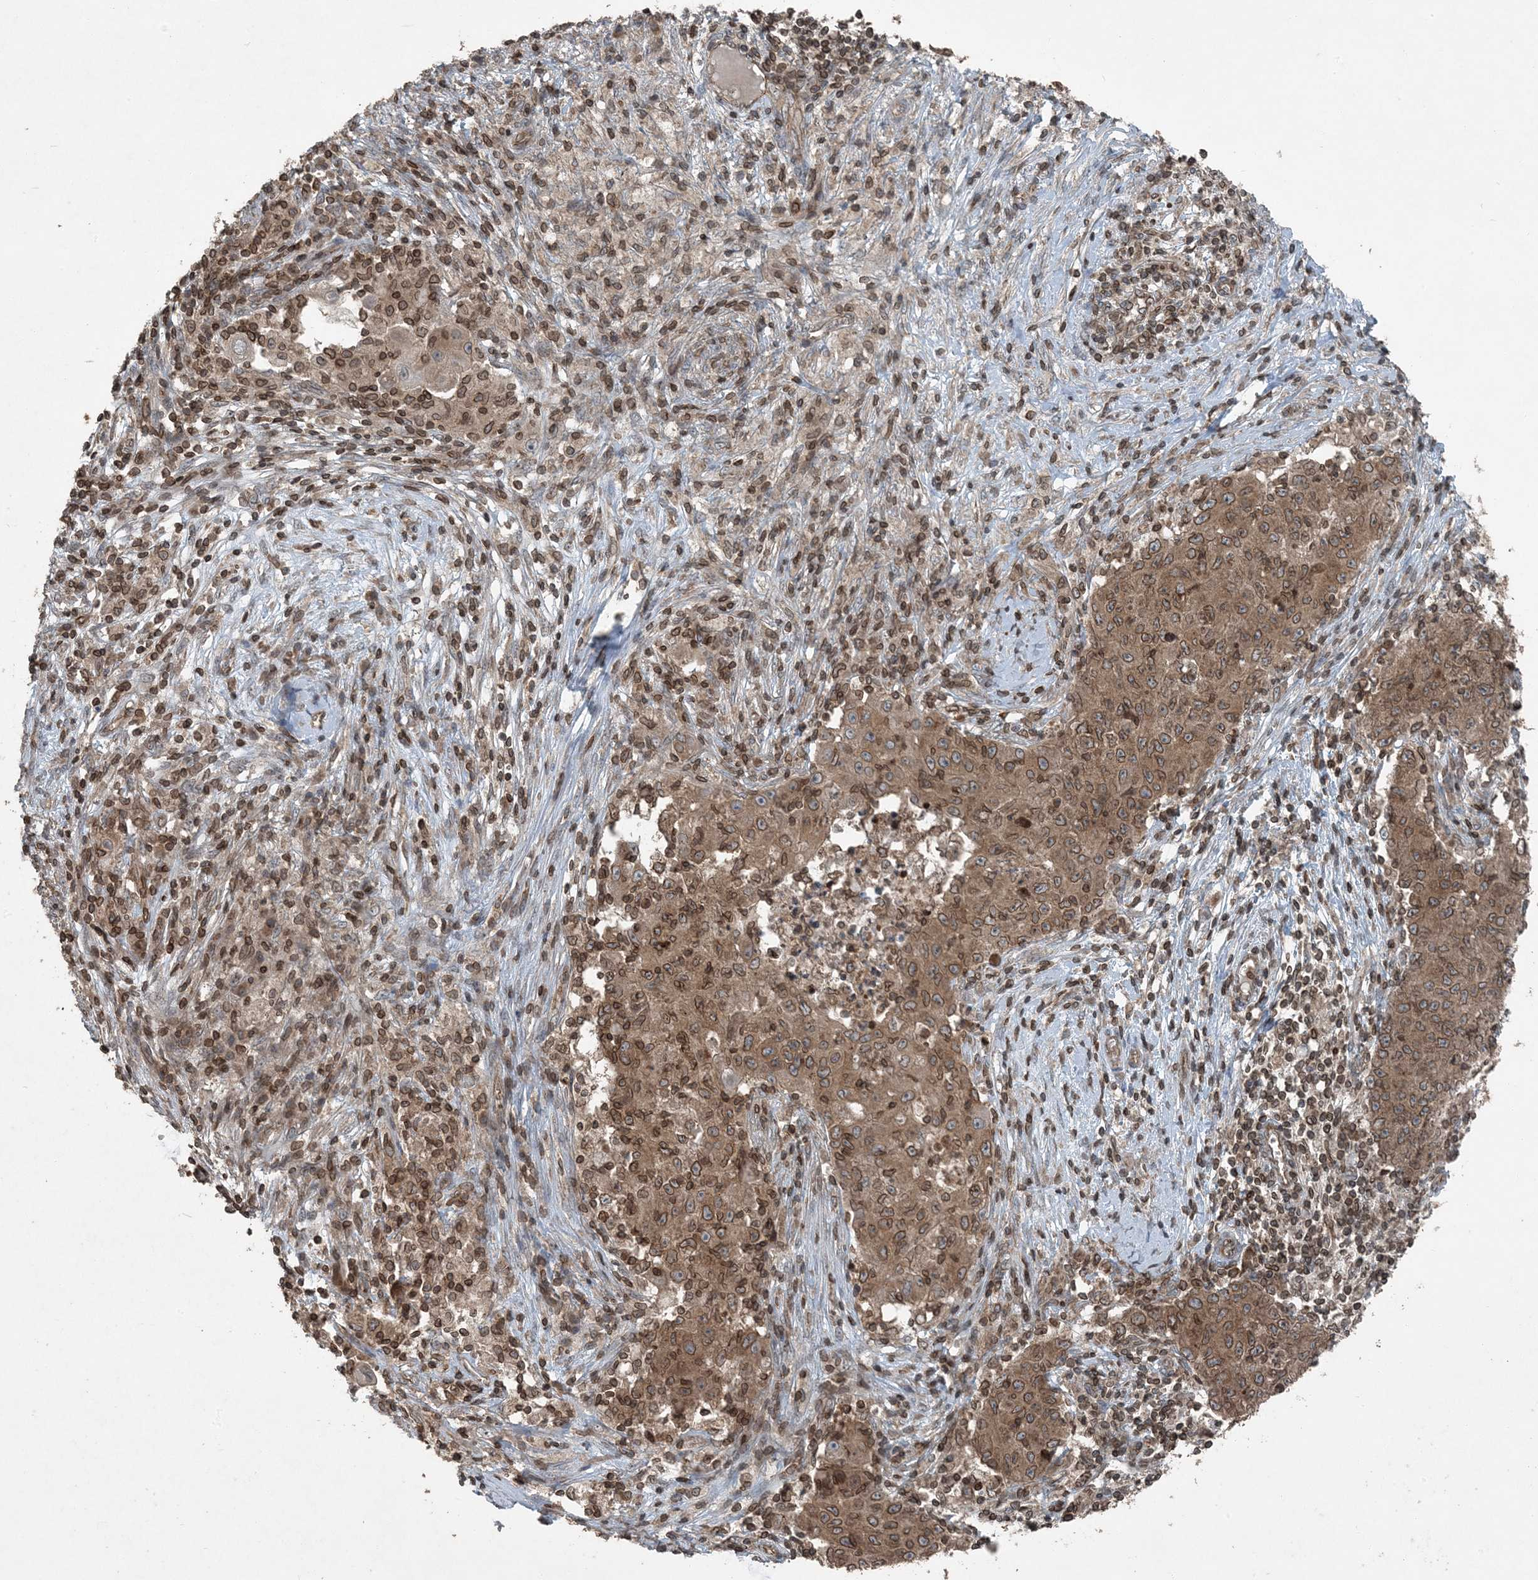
{"staining": {"intensity": "moderate", "quantity": ">75%", "location": "cytoplasmic/membranous,nuclear"}, "tissue": "ovarian cancer", "cell_type": "Tumor cells", "image_type": "cancer", "snomed": [{"axis": "morphology", "description": "Carcinoma, endometroid"}, {"axis": "topography", "description": "Ovary"}], "caption": "About >75% of tumor cells in human ovarian endometroid carcinoma demonstrate moderate cytoplasmic/membranous and nuclear protein expression as visualized by brown immunohistochemical staining.", "gene": "ZFAND2B", "patient": {"sex": "female", "age": 42}}